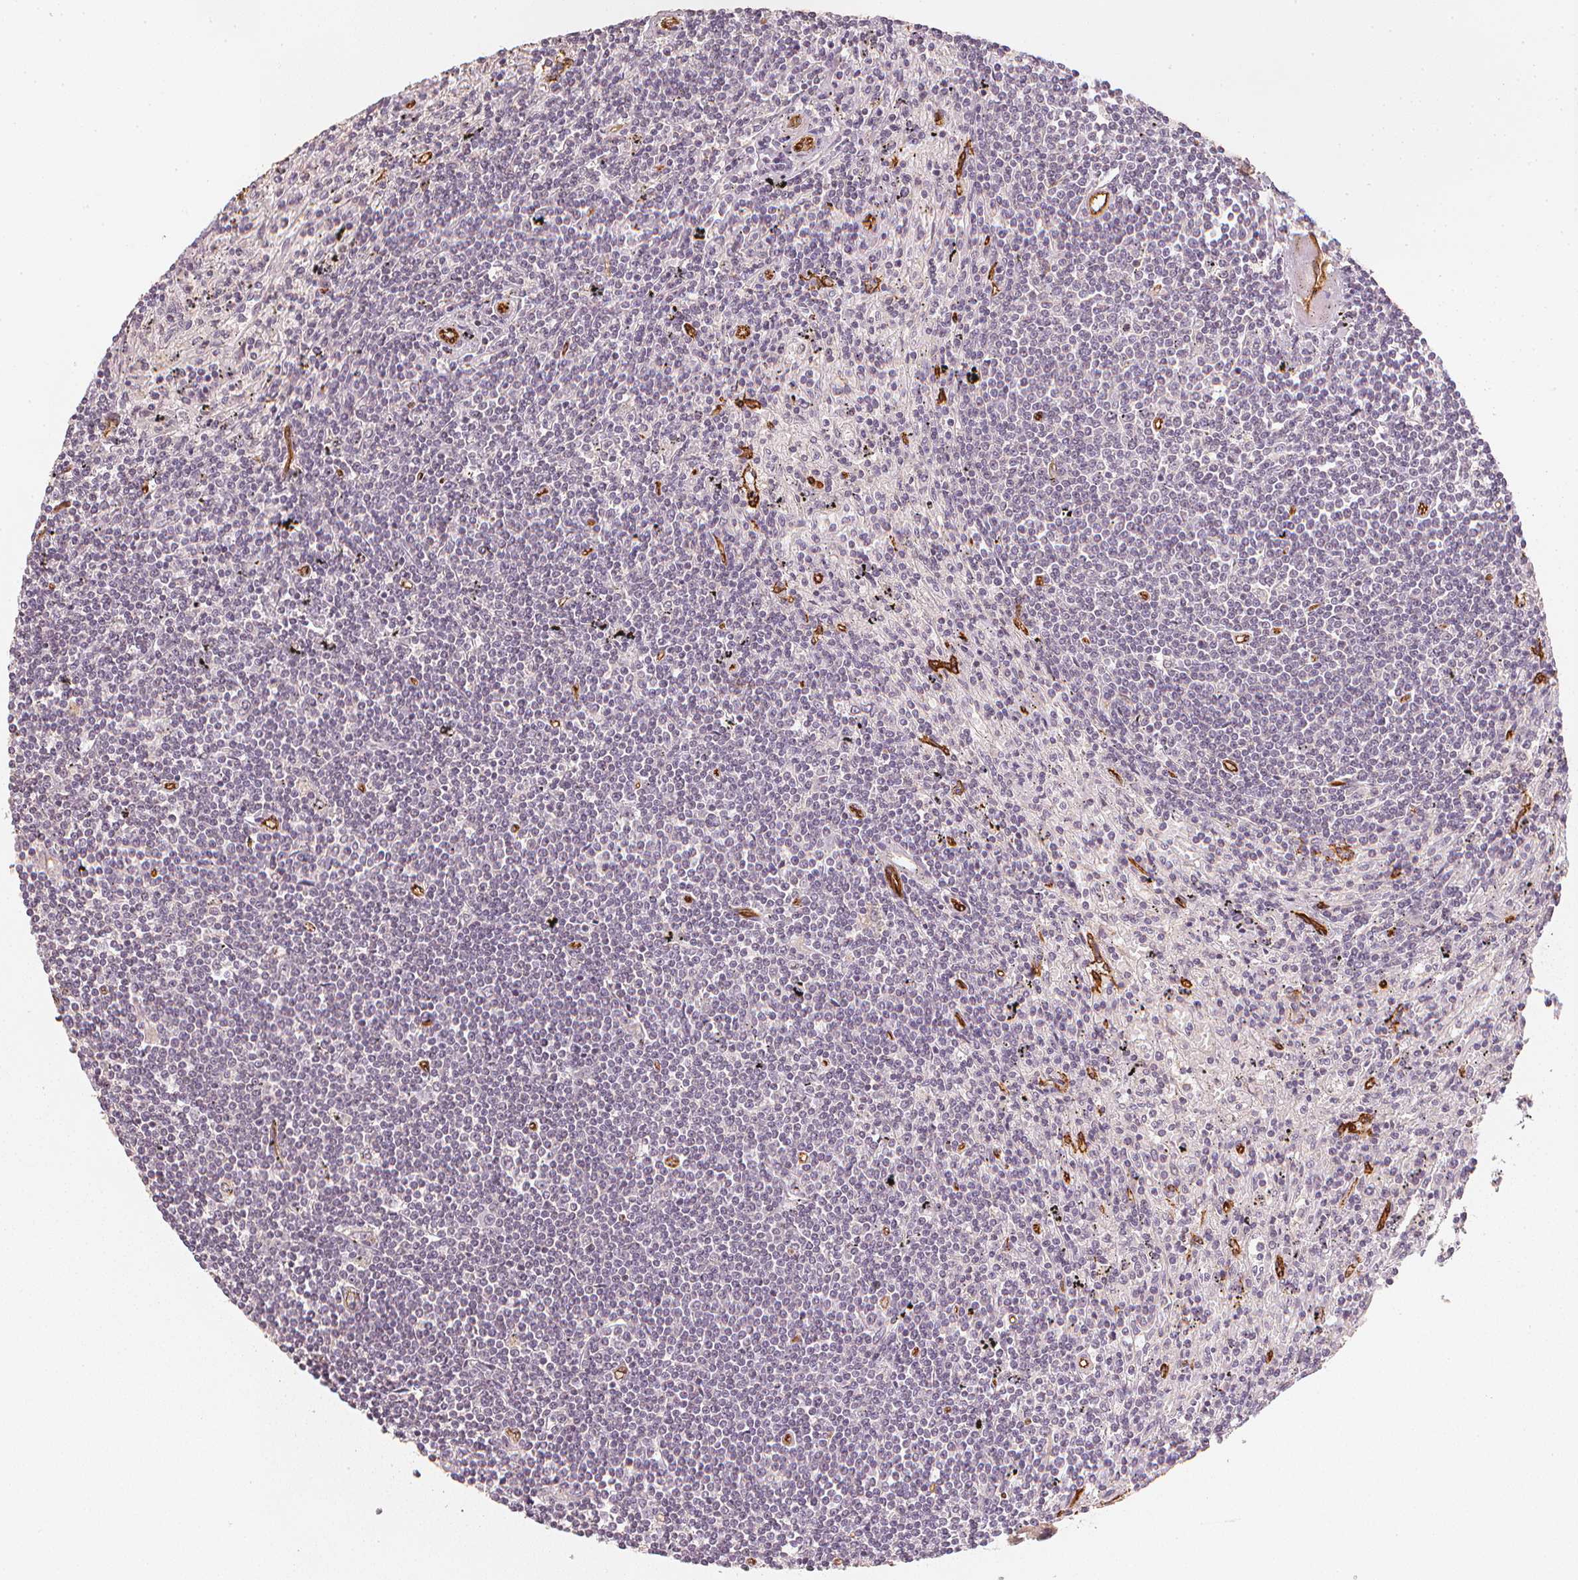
{"staining": {"intensity": "negative", "quantity": "none", "location": "none"}, "tissue": "lymphoma", "cell_type": "Tumor cells", "image_type": "cancer", "snomed": [{"axis": "morphology", "description": "Malignant lymphoma, non-Hodgkin's type, Low grade"}, {"axis": "topography", "description": "Spleen"}], "caption": "There is no significant expression in tumor cells of low-grade malignant lymphoma, non-Hodgkin's type. (Immunohistochemistry (ihc), brightfield microscopy, high magnification).", "gene": "CIB1", "patient": {"sex": "male", "age": 76}}